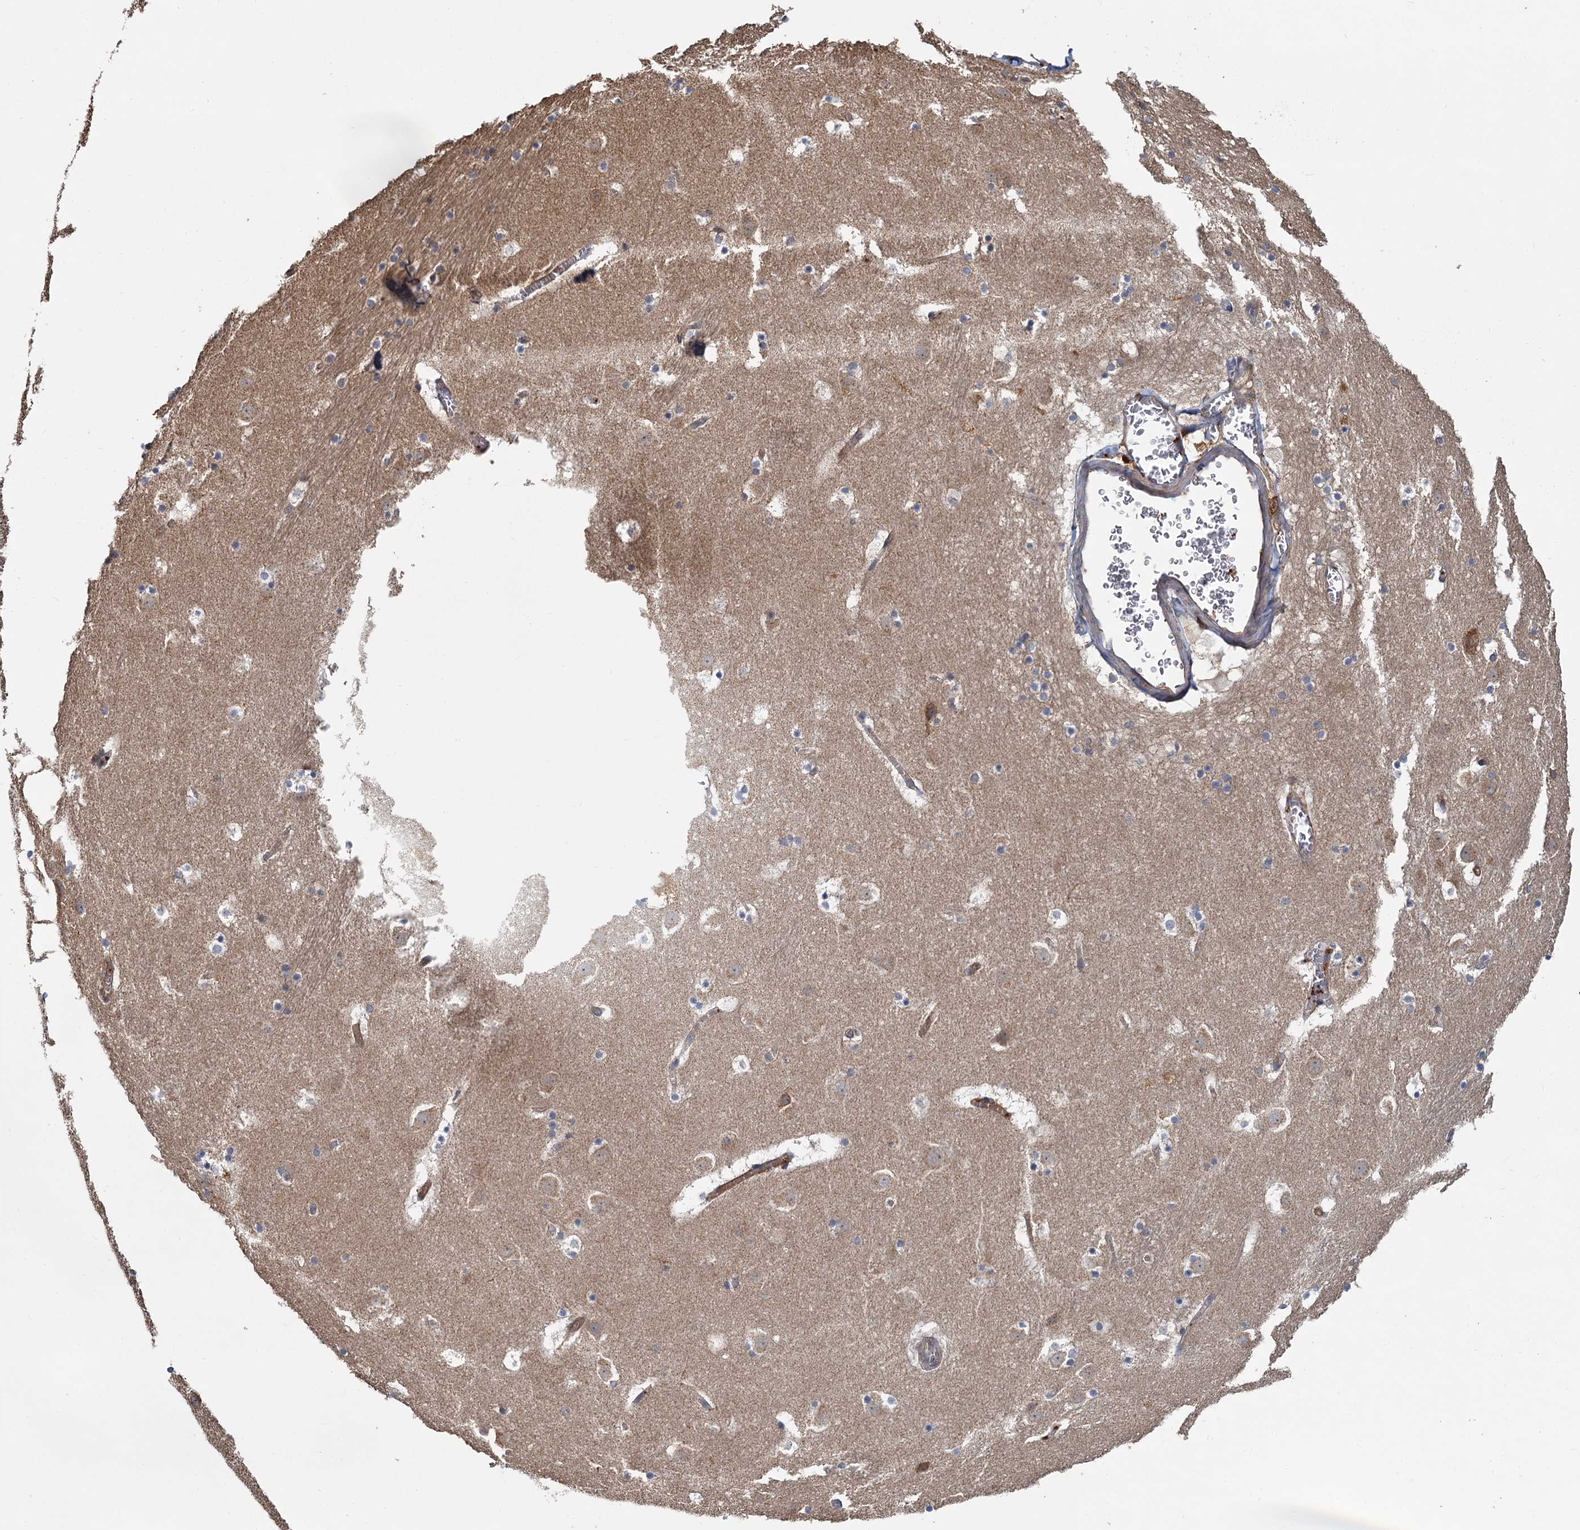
{"staining": {"intensity": "weak", "quantity": "<25%", "location": "cytoplasmic/membranous"}, "tissue": "caudate", "cell_type": "Glial cells", "image_type": "normal", "snomed": [{"axis": "morphology", "description": "Normal tissue, NOS"}, {"axis": "topography", "description": "Lateral ventricle wall"}], "caption": "Unremarkable caudate was stained to show a protein in brown. There is no significant expression in glial cells.", "gene": "PPIP5K1", "patient": {"sex": "male", "age": 45}}